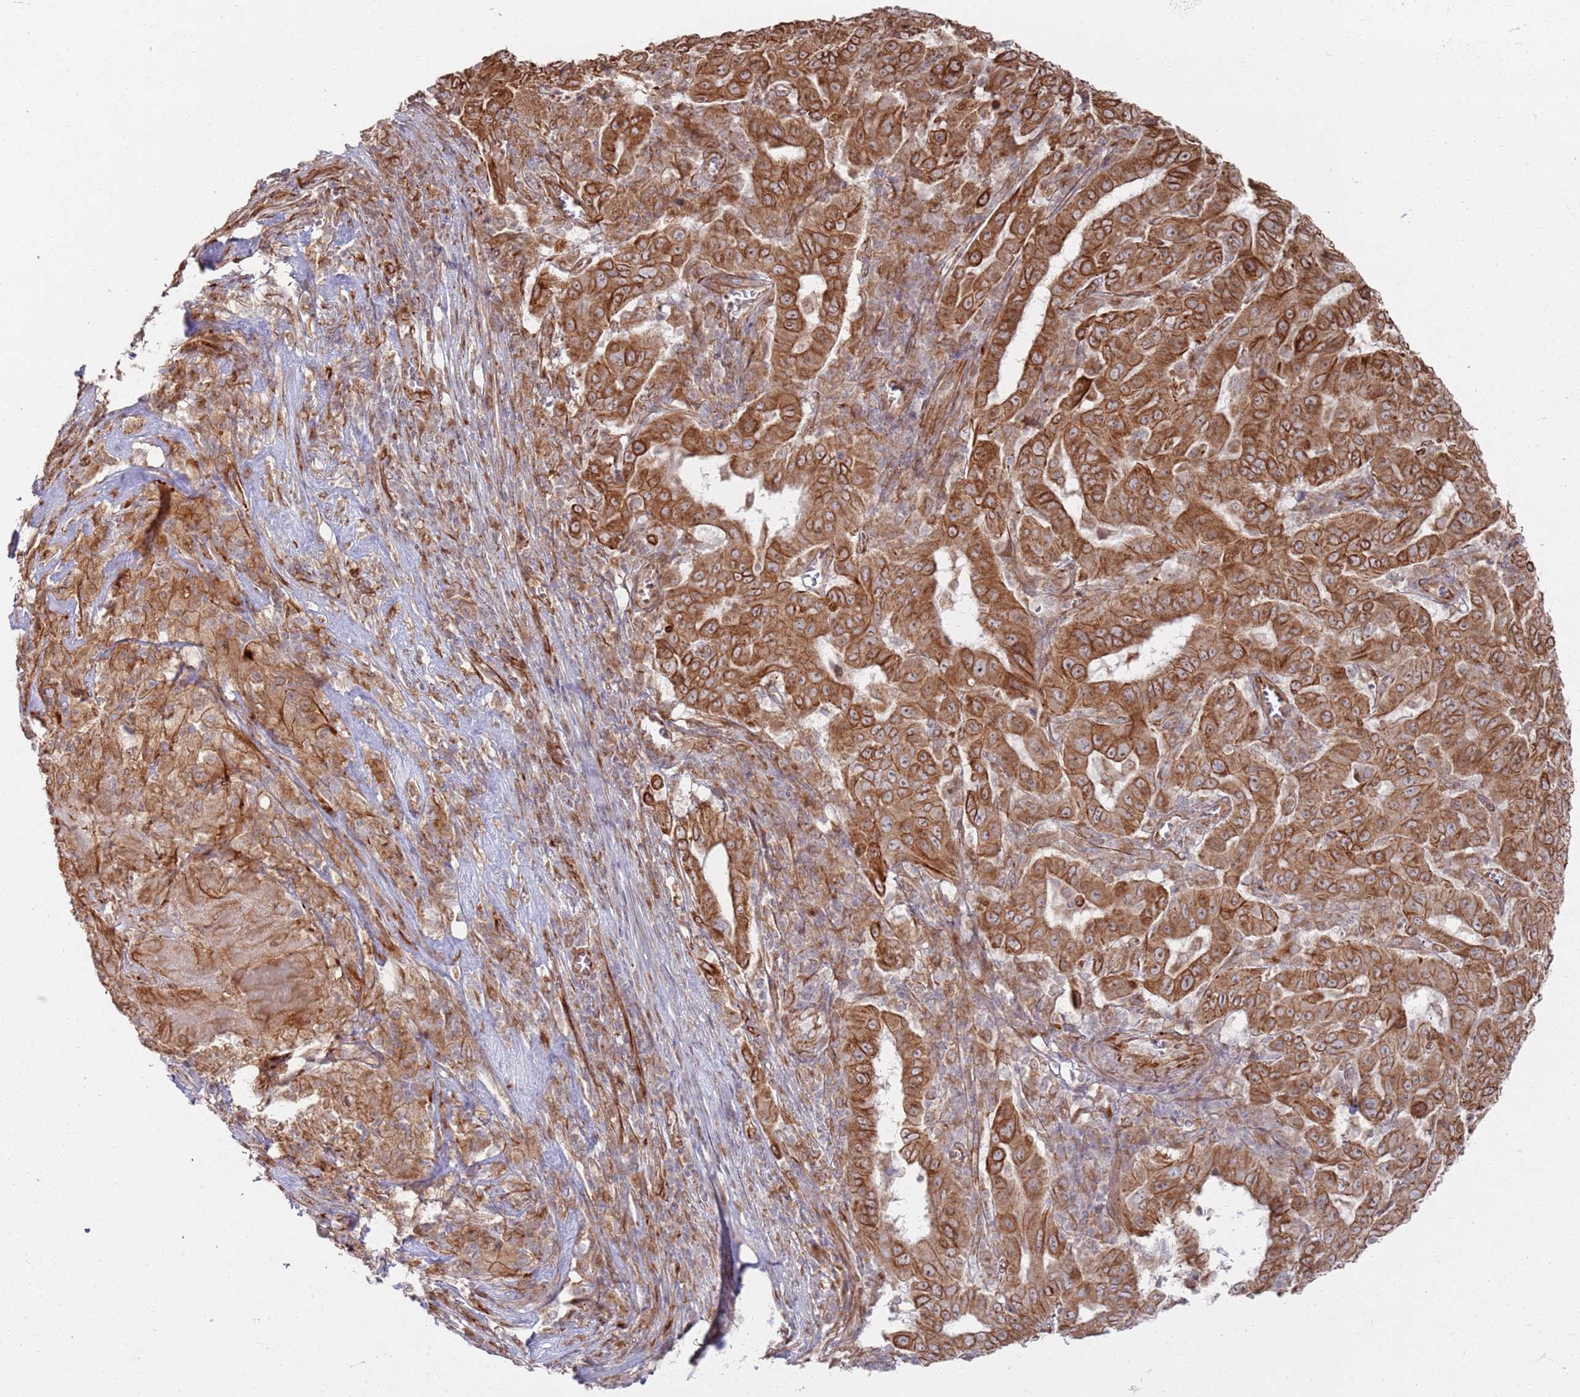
{"staining": {"intensity": "strong", "quantity": ">75%", "location": "cytoplasmic/membranous"}, "tissue": "pancreatic cancer", "cell_type": "Tumor cells", "image_type": "cancer", "snomed": [{"axis": "morphology", "description": "Adenocarcinoma, NOS"}, {"axis": "topography", "description": "Pancreas"}], "caption": "Tumor cells exhibit strong cytoplasmic/membranous positivity in approximately >75% of cells in pancreatic cancer.", "gene": "PHF21A", "patient": {"sex": "male", "age": 63}}